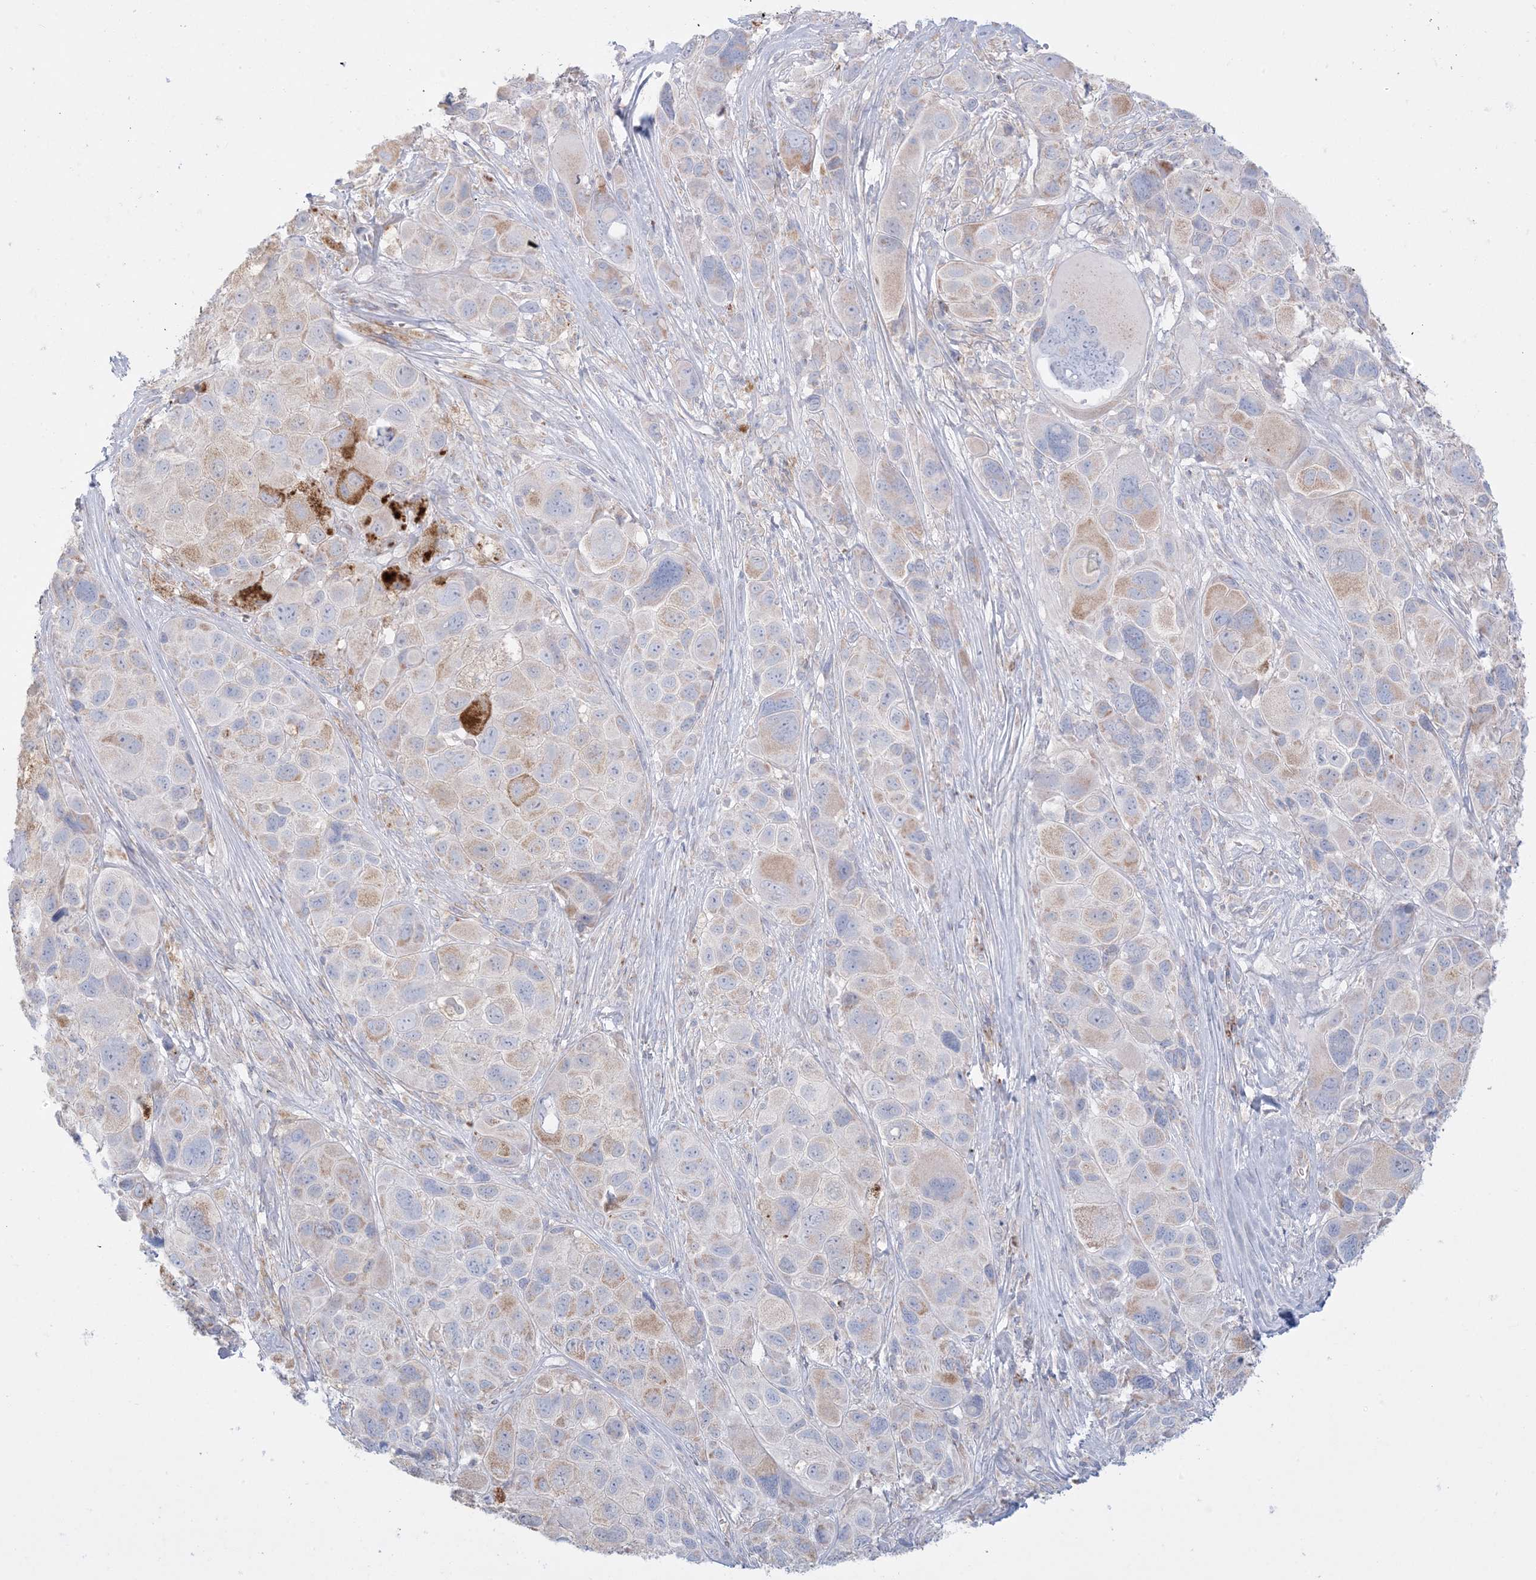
{"staining": {"intensity": "moderate", "quantity": "25%-75%", "location": "cytoplasmic/membranous"}, "tissue": "melanoma", "cell_type": "Tumor cells", "image_type": "cancer", "snomed": [{"axis": "morphology", "description": "Malignant melanoma, NOS"}, {"axis": "topography", "description": "Skin of trunk"}], "caption": "High-power microscopy captured an IHC micrograph of melanoma, revealing moderate cytoplasmic/membranous expression in approximately 25%-75% of tumor cells.", "gene": "KCTD6", "patient": {"sex": "male", "age": 71}}